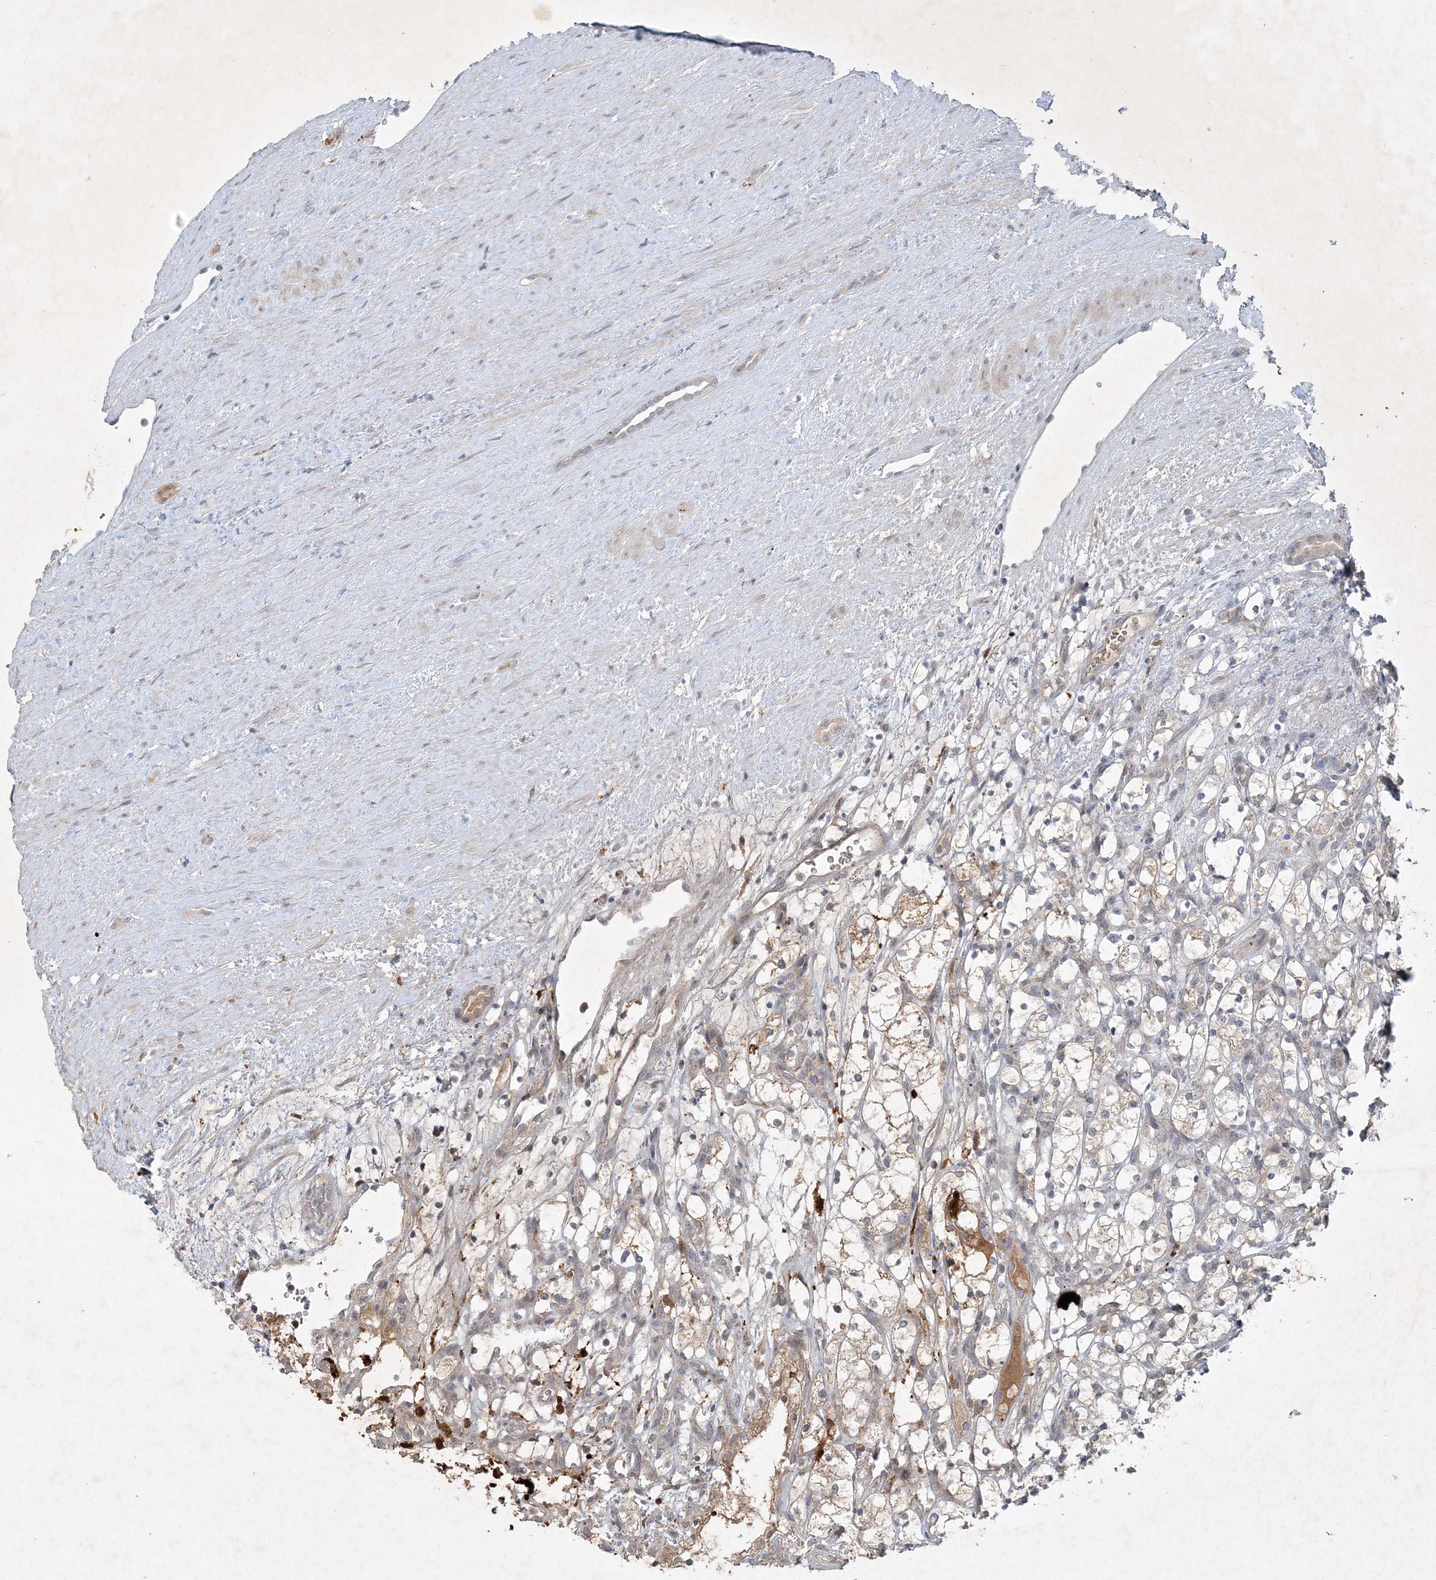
{"staining": {"intensity": "moderate", "quantity": "25%-75%", "location": "cytoplasmic/membranous"}, "tissue": "renal cancer", "cell_type": "Tumor cells", "image_type": "cancer", "snomed": [{"axis": "morphology", "description": "Adenocarcinoma, NOS"}, {"axis": "topography", "description": "Kidney"}], "caption": "Immunohistochemistry (IHC) (DAB (3,3'-diaminobenzidine)) staining of renal cancer (adenocarcinoma) exhibits moderate cytoplasmic/membranous protein positivity in approximately 25%-75% of tumor cells.", "gene": "THG1L", "patient": {"sex": "female", "age": 69}}